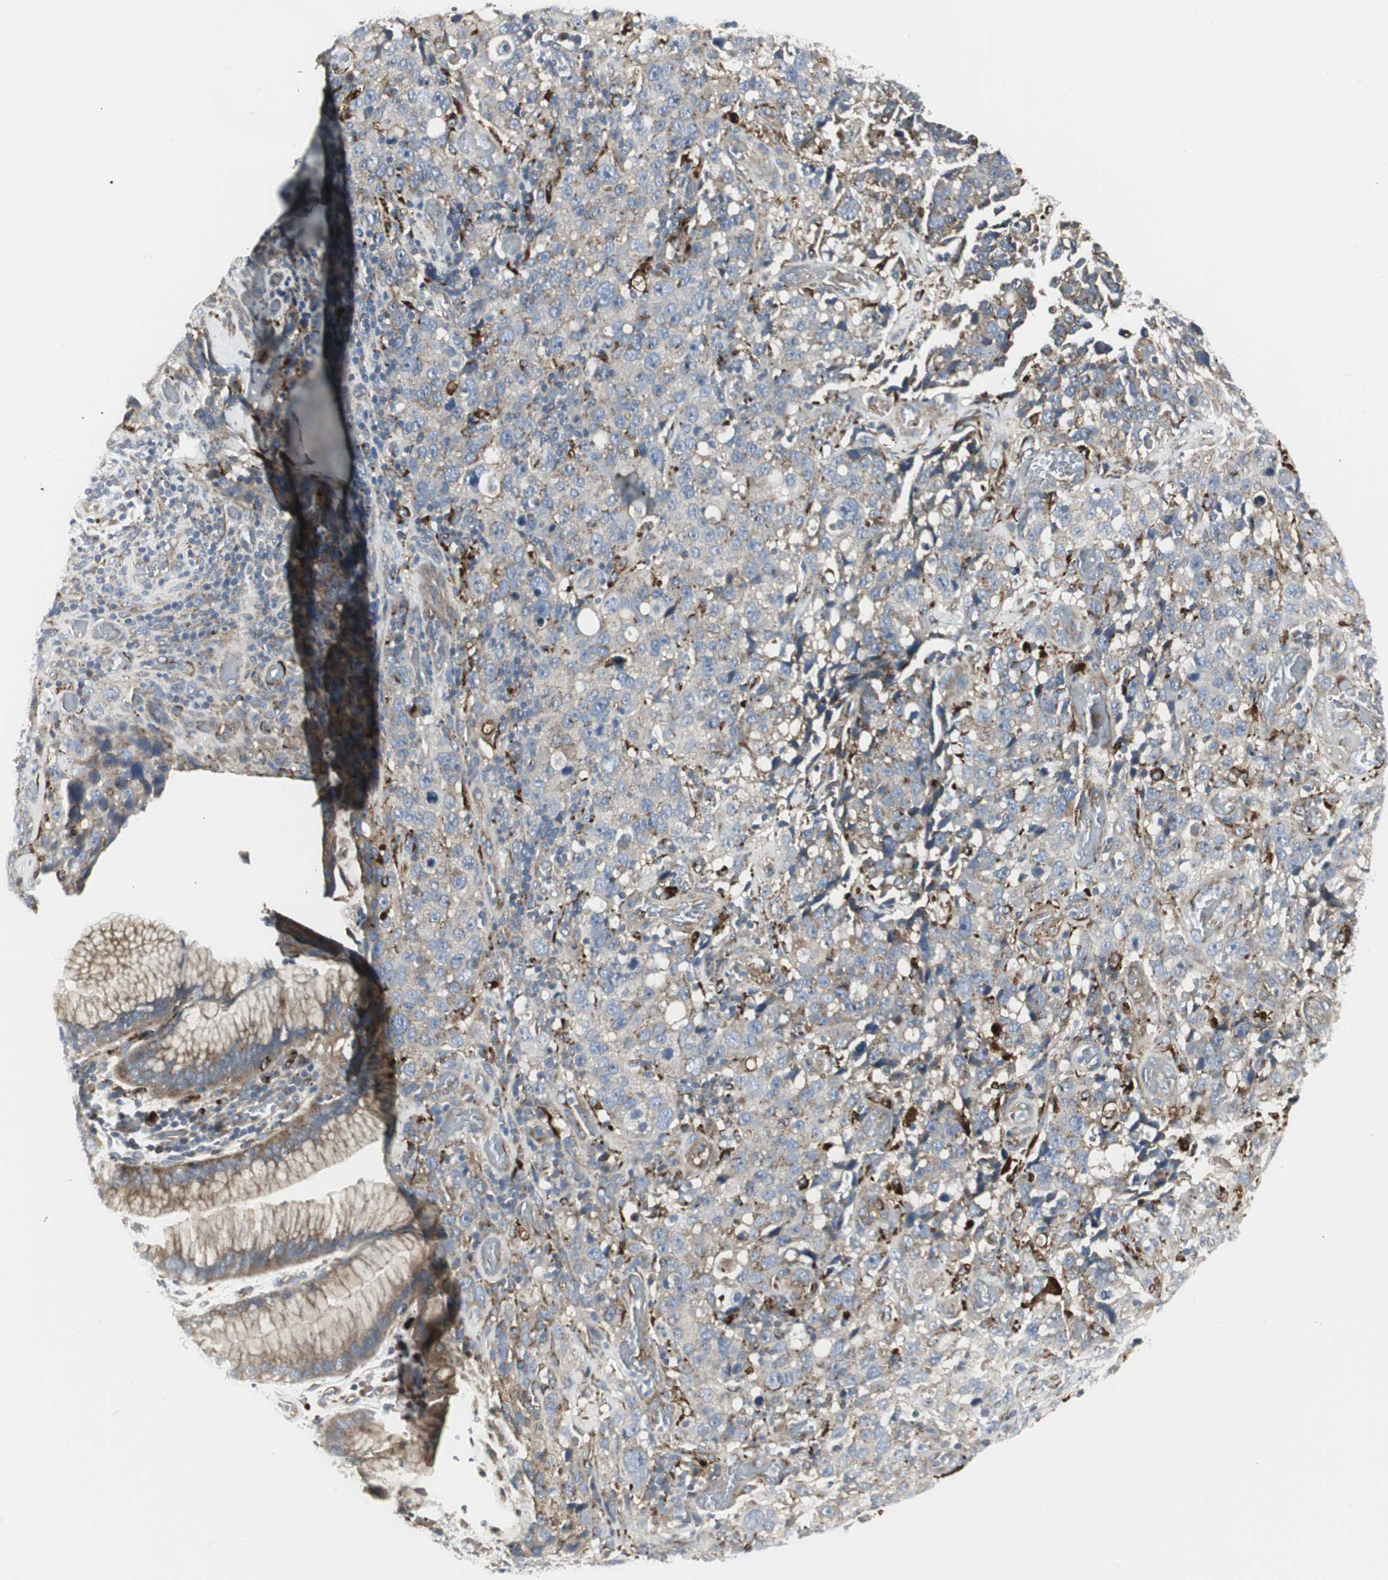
{"staining": {"intensity": "moderate", "quantity": "<25%", "location": "cytoplasmic/membranous"}, "tissue": "stomach cancer", "cell_type": "Tumor cells", "image_type": "cancer", "snomed": [{"axis": "morphology", "description": "Normal tissue, NOS"}, {"axis": "morphology", "description": "Adenocarcinoma, NOS"}, {"axis": "topography", "description": "Stomach"}], "caption": "Adenocarcinoma (stomach) stained for a protein (brown) displays moderate cytoplasmic/membranous positive positivity in about <25% of tumor cells.", "gene": "ATP6V1B2", "patient": {"sex": "male", "age": 48}}